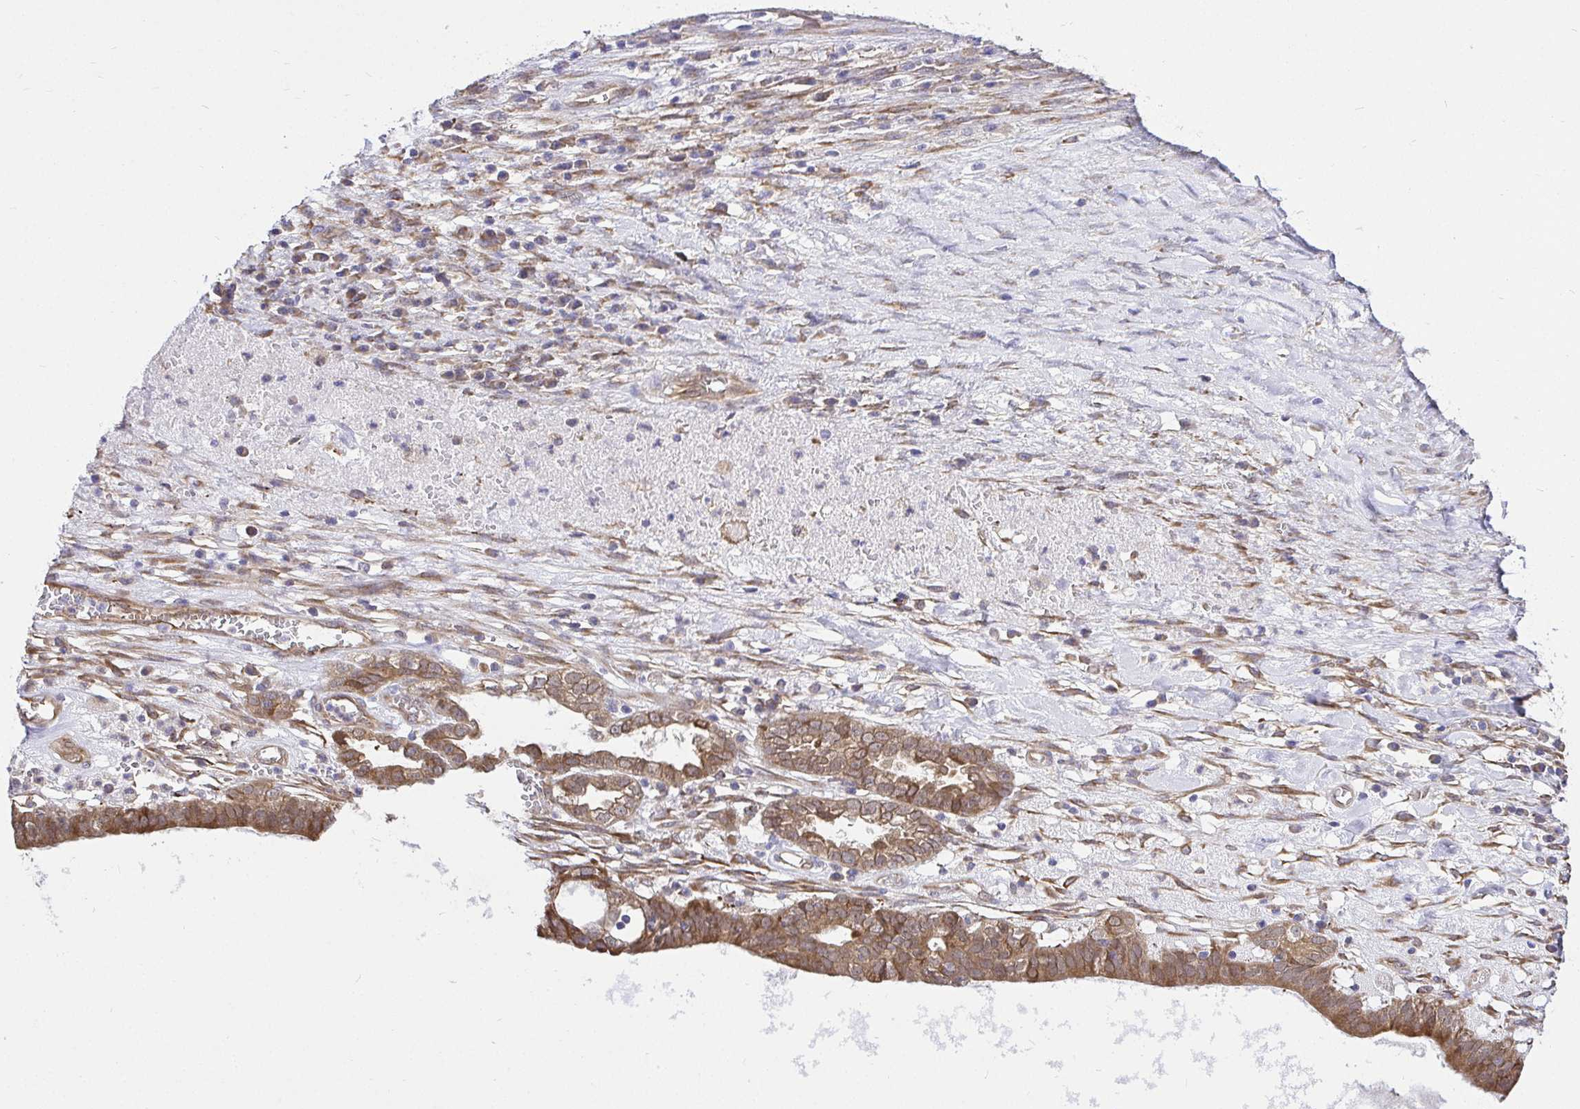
{"staining": {"intensity": "moderate", "quantity": ">75%", "location": "cytoplasmic/membranous"}, "tissue": "ovarian cancer", "cell_type": "Tumor cells", "image_type": "cancer", "snomed": [{"axis": "morphology", "description": "Carcinoma, endometroid"}, {"axis": "topography", "description": "Ovary"}], "caption": "Ovarian cancer (endometroid carcinoma) stained with DAB IHC demonstrates medium levels of moderate cytoplasmic/membranous expression in approximately >75% of tumor cells.", "gene": "CCDC122", "patient": {"sex": "female", "age": 64}}